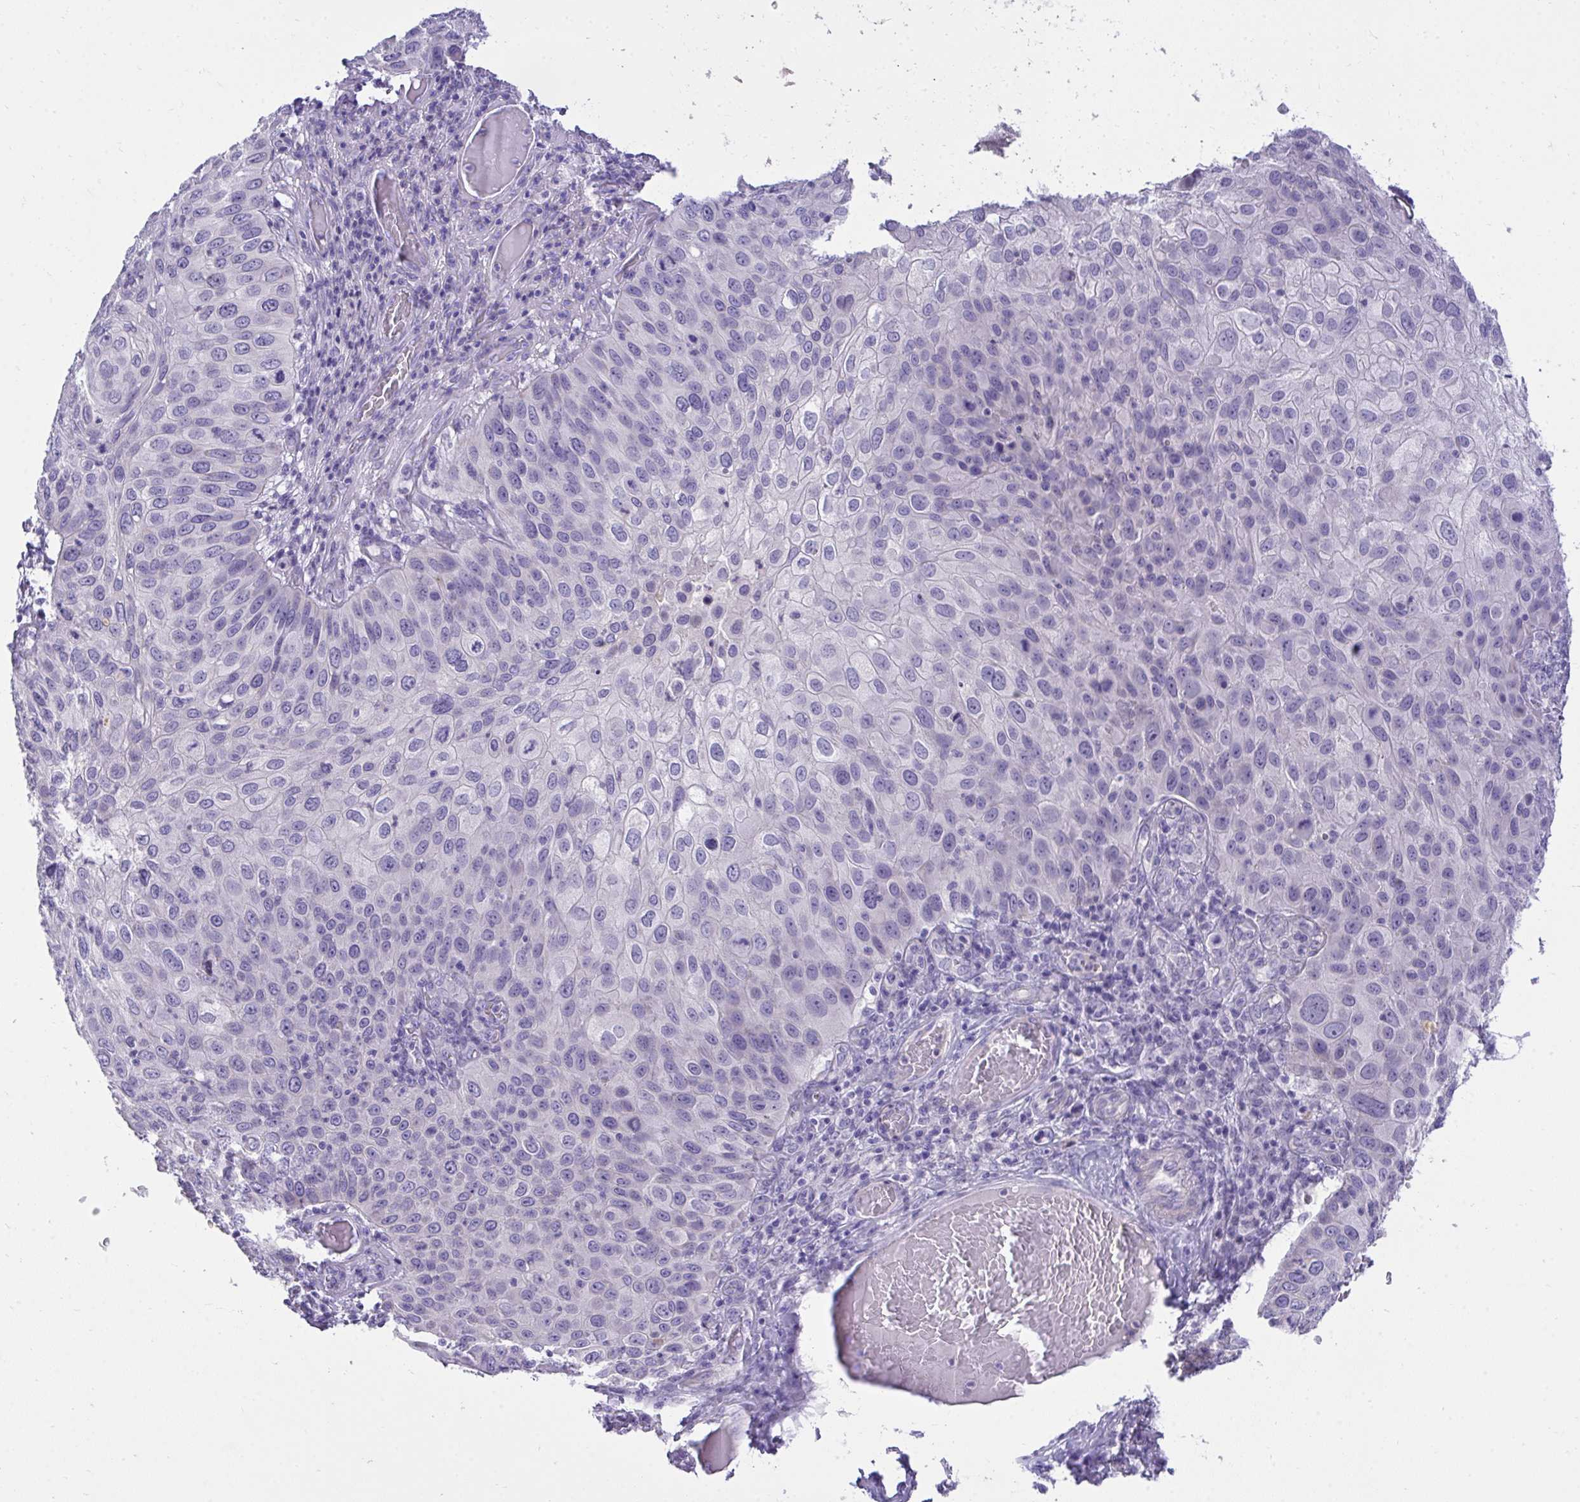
{"staining": {"intensity": "negative", "quantity": "none", "location": "none"}, "tissue": "skin cancer", "cell_type": "Tumor cells", "image_type": "cancer", "snomed": [{"axis": "morphology", "description": "Squamous cell carcinoma, NOS"}, {"axis": "topography", "description": "Skin"}], "caption": "An IHC photomicrograph of skin cancer is shown. There is no staining in tumor cells of skin cancer.", "gene": "TMCO5A", "patient": {"sex": "male", "age": 87}}